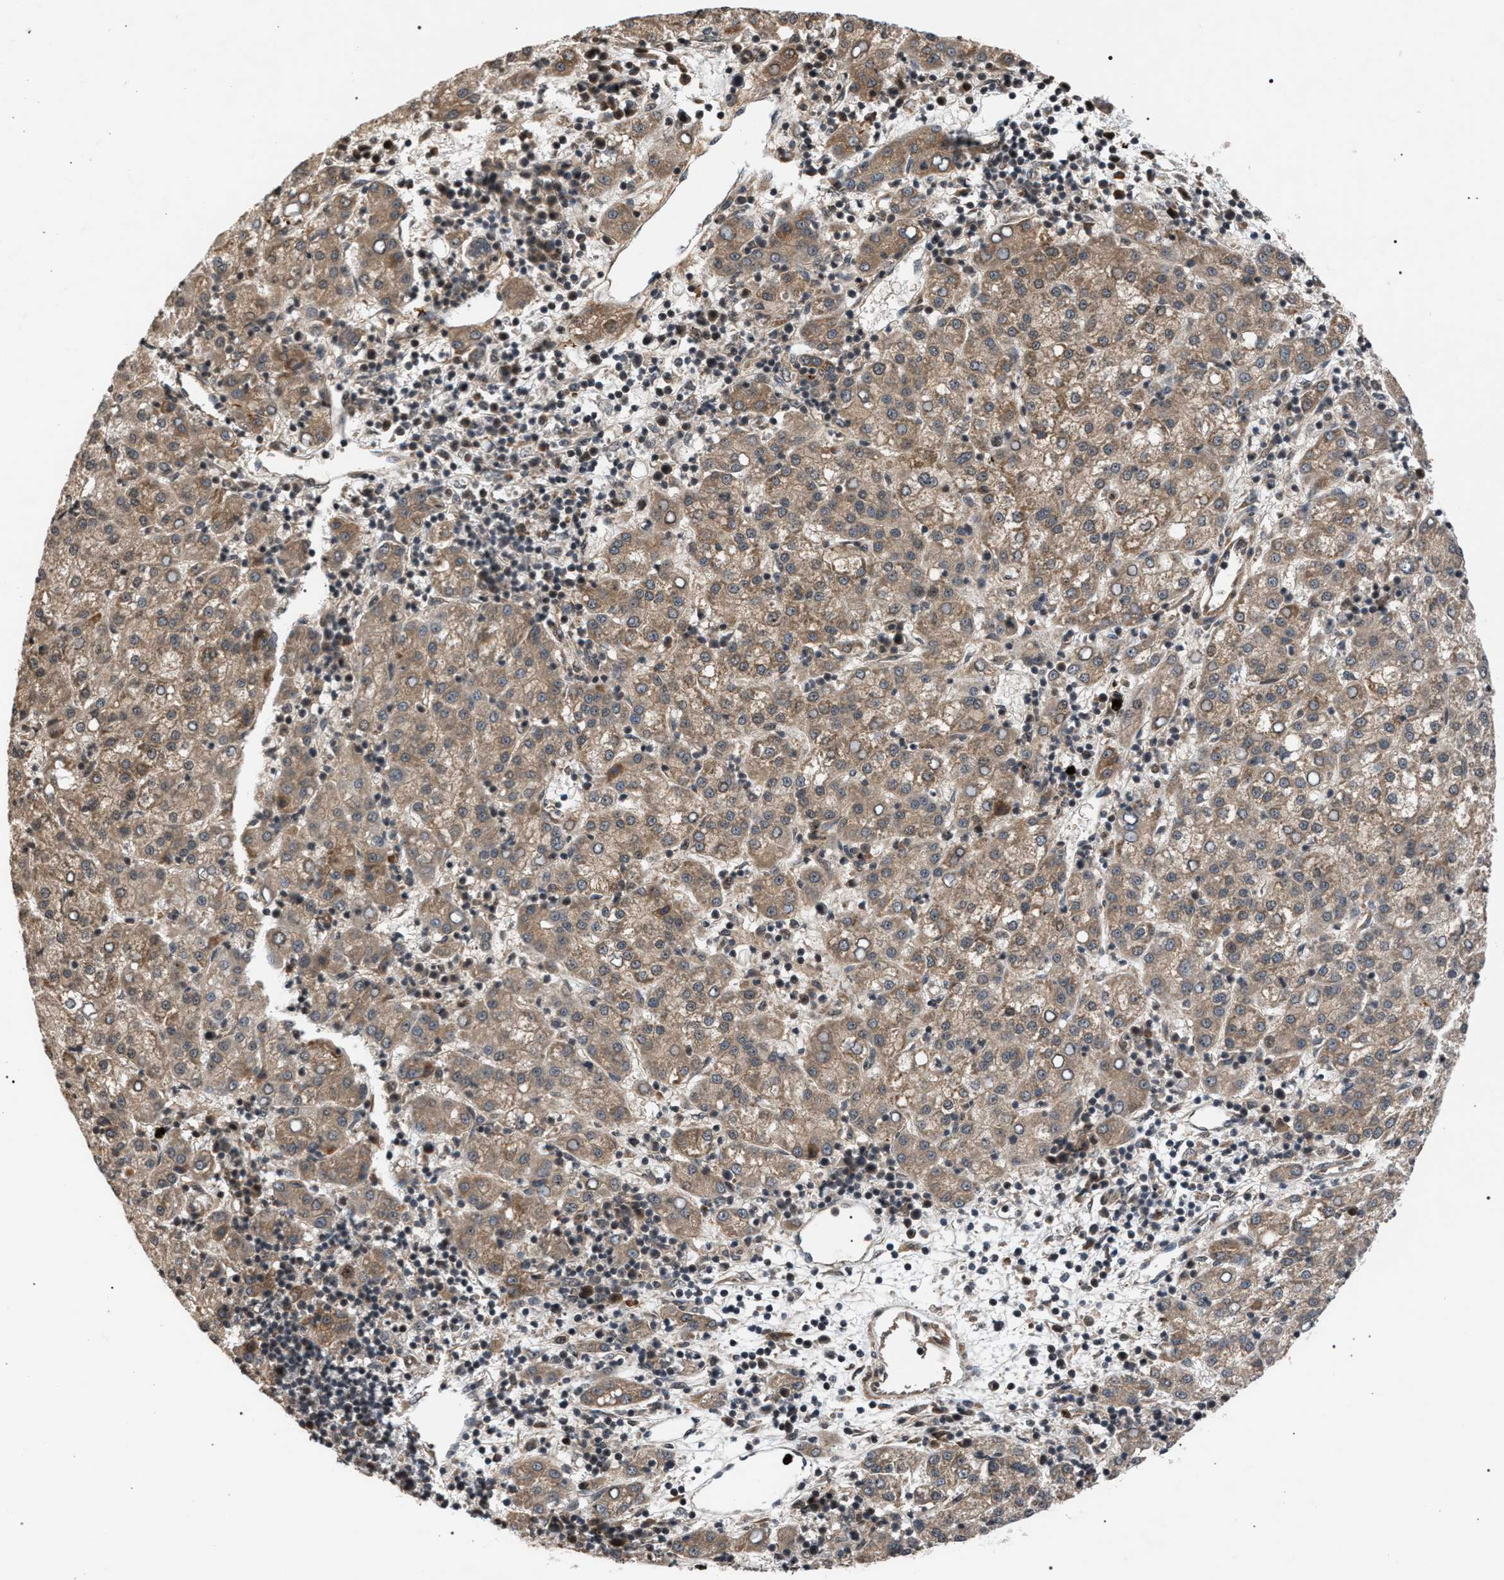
{"staining": {"intensity": "moderate", "quantity": ">75%", "location": "cytoplasmic/membranous"}, "tissue": "liver cancer", "cell_type": "Tumor cells", "image_type": "cancer", "snomed": [{"axis": "morphology", "description": "Carcinoma, Hepatocellular, NOS"}, {"axis": "topography", "description": "Liver"}], "caption": "IHC photomicrograph of human hepatocellular carcinoma (liver) stained for a protein (brown), which exhibits medium levels of moderate cytoplasmic/membranous positivity in approximately >75% of tumor cells.", "gene": "IRAK4", "patient": {"sex": "female", "age": 58}}